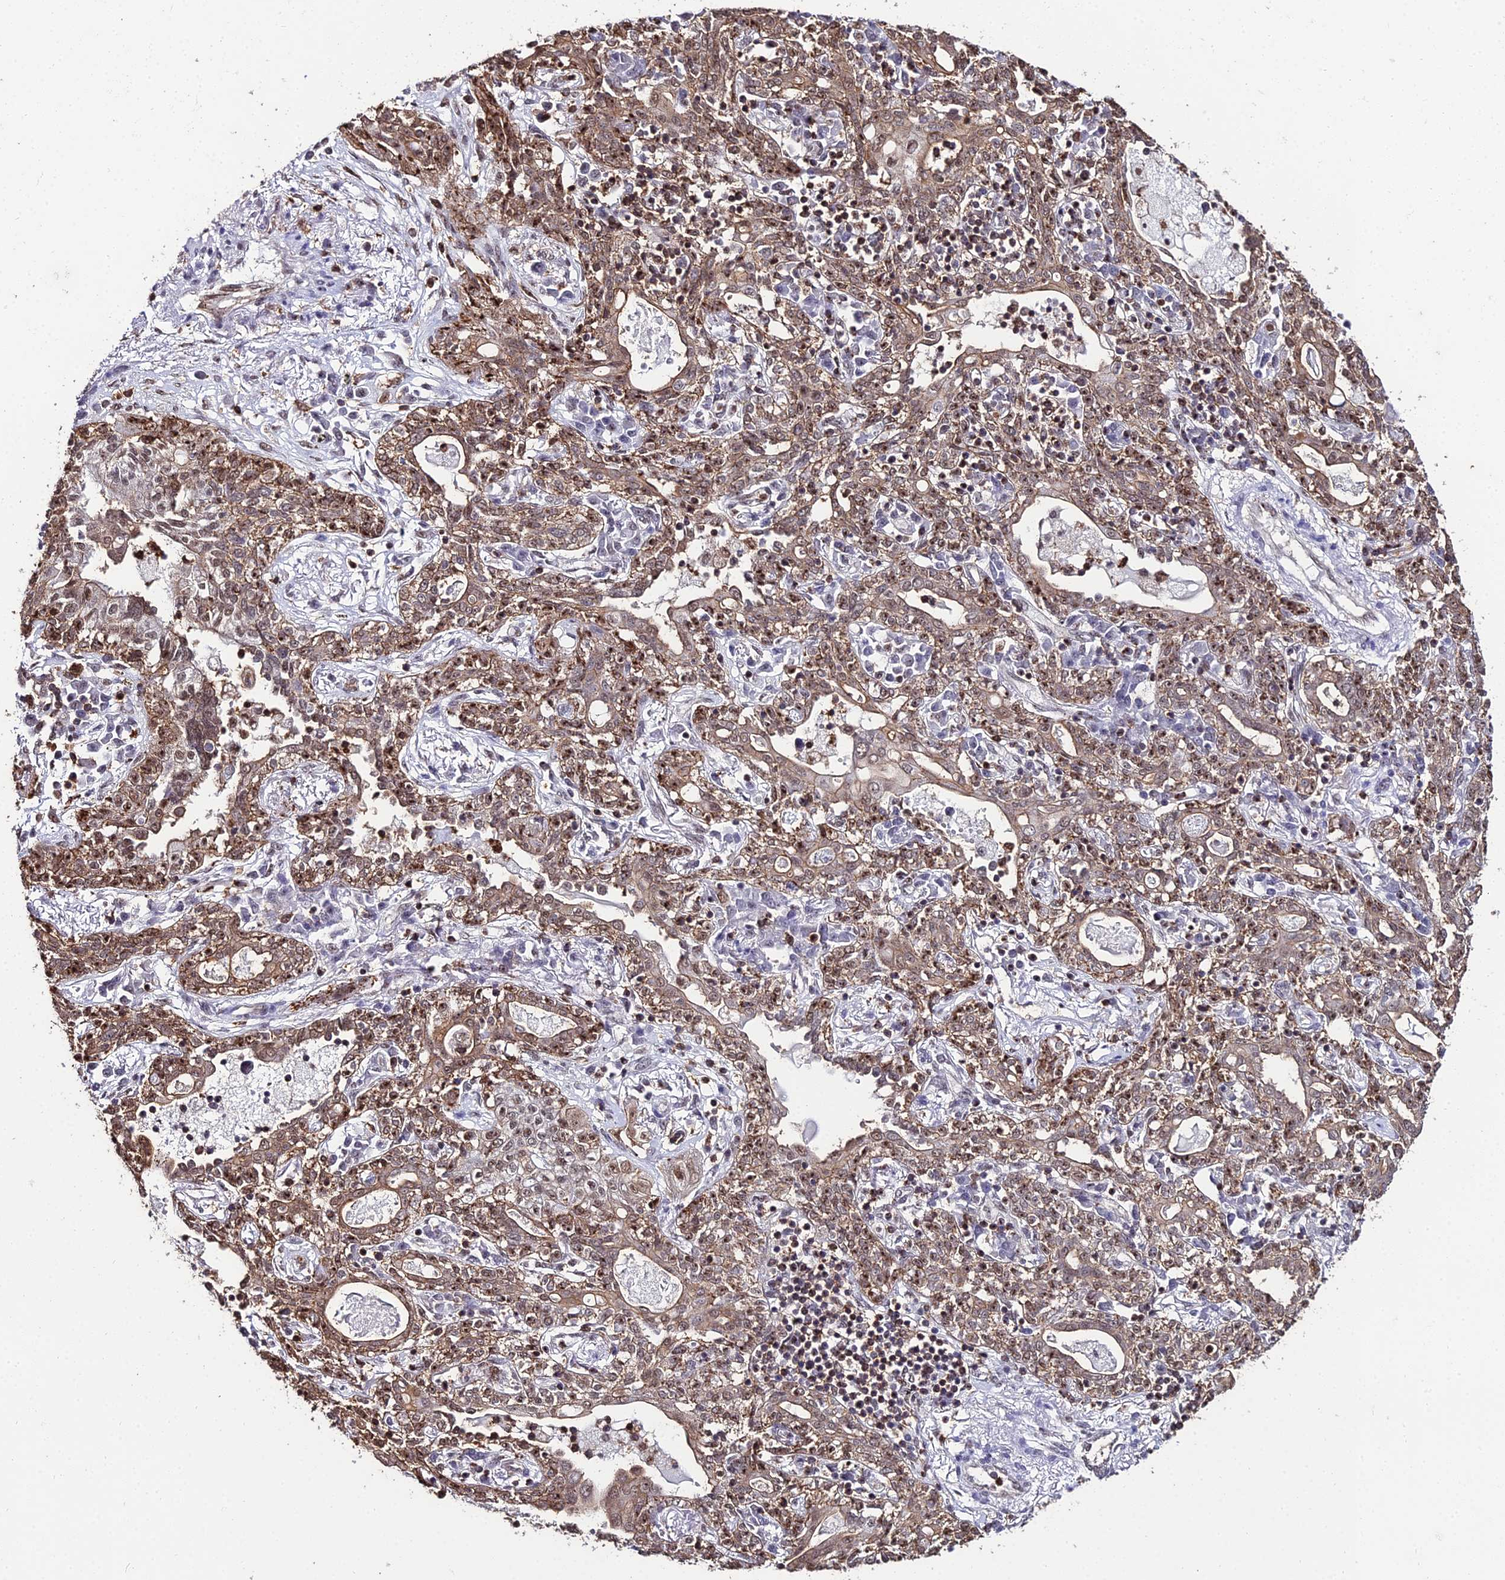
{"staining": {"intensity": "moderate", "quantity": ">75%", "location": "cytoplasmic/membranous,nuclear"}, "tissue": "lung cancer", "cell_type": "Tumor cells", "image_type": "cancer", "snomed": [{"axis": "morphology", "description": "Squamous cell carcinoma, NOS"}, {"axis": "topography", "description": "Lung"}], "caption": "Lung squamous cell carcinoma was stained to show a protein in brown. There is medium levels of moderate cytoplasmic/membranous and nuclear staining in about >75% of tumor cells.", "gene": "PPP4C", "patient": {"sex": "female", "age": 70}}